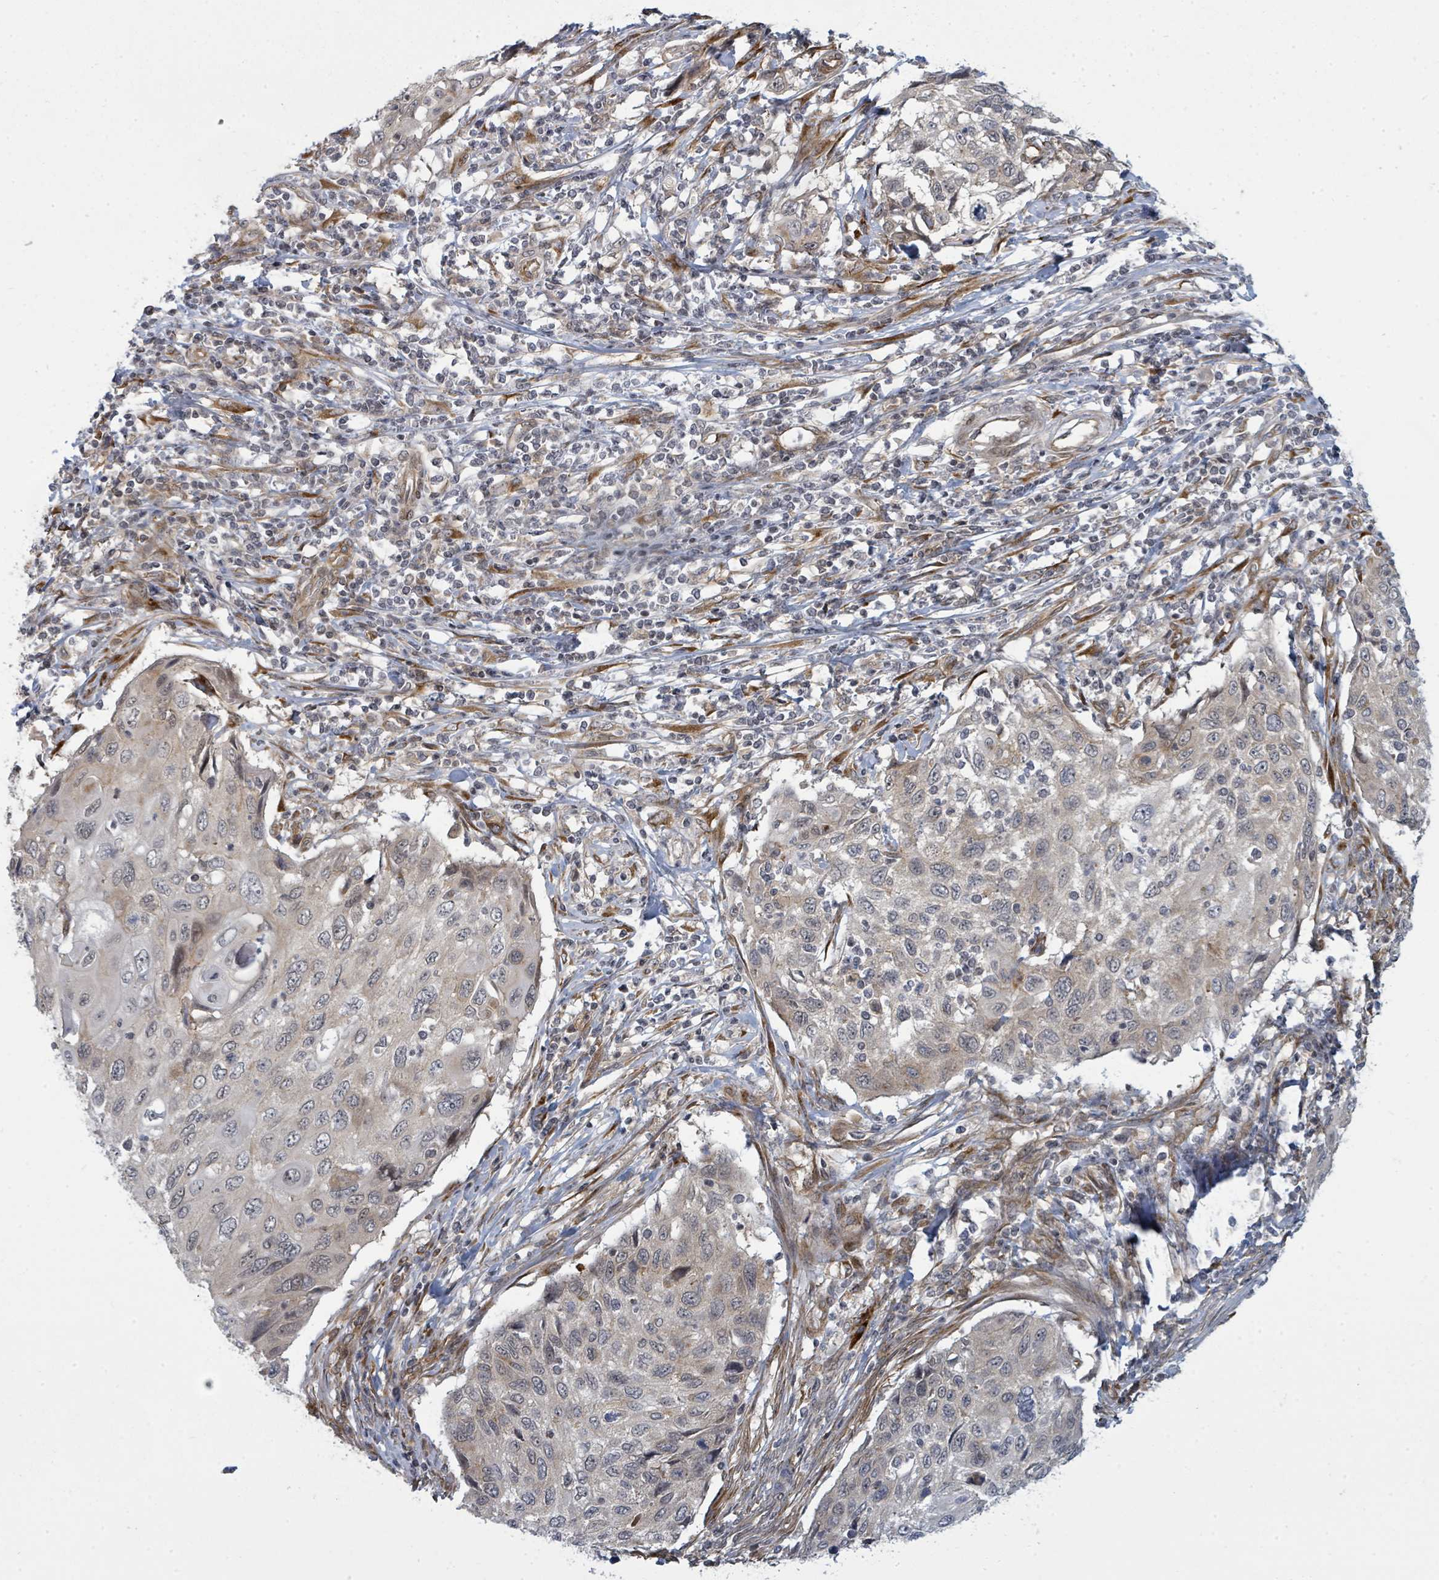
{"staining": {"intensity": "negative", "quantity": "none", "location": "none"}, "tissue": "cervical cancer", "cell_type": "Tumor cells", "image_type": "cancer", "snomed": [{"axis": "morphology", "description": "Squamous cell carcinoma, NOS"}, {"axis": "topography", "description": "Cervix"}], "caption": "High power microscopy micrograph of an IHC micrograph of cervical cancer, revealing no significant positivity in tumor cells.", "gene": "PSMG2", "patient": {"sex": "female", "age": 70}}